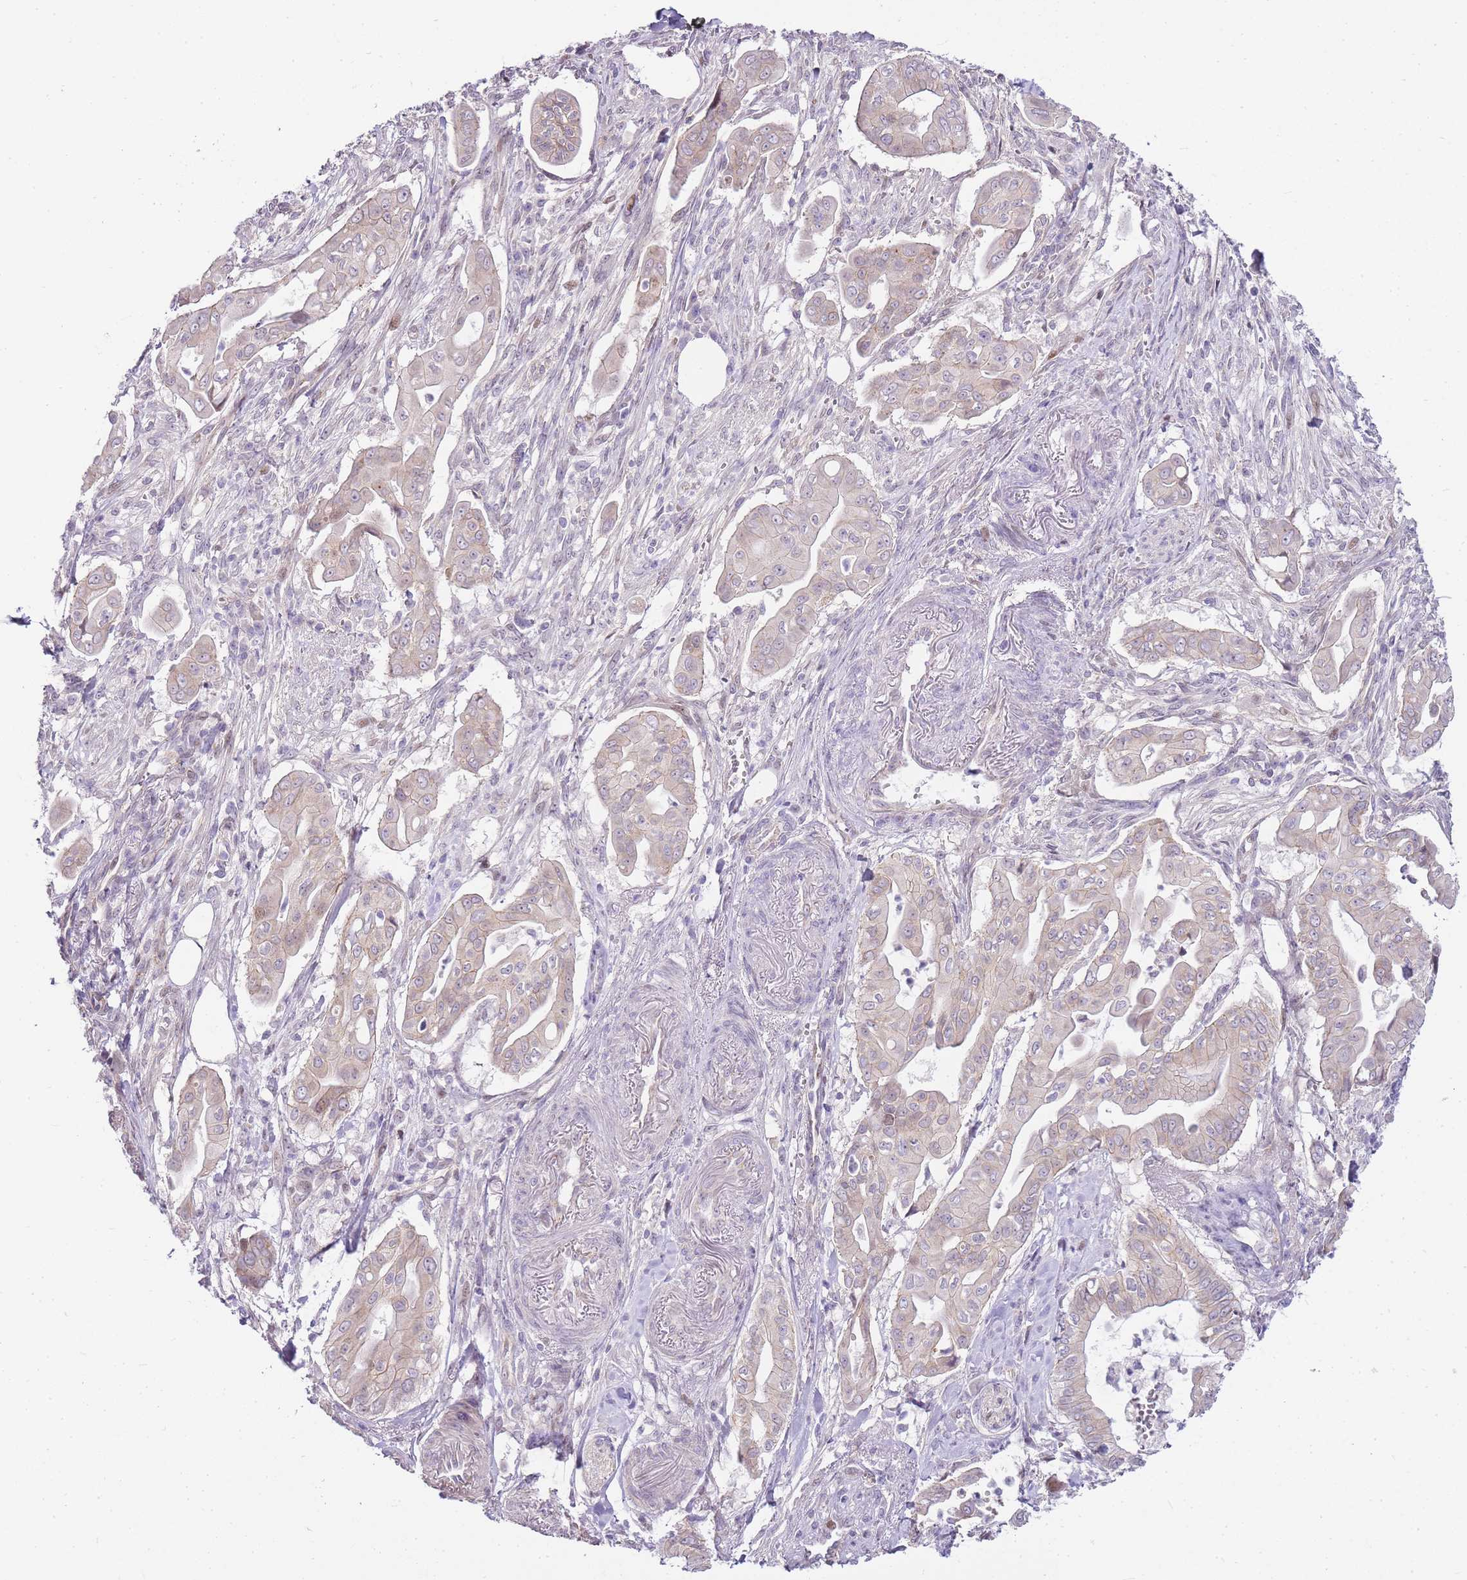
{"staining": {"intensity": "weak", "quantity": "25%-75%", "location": "cytoplasmic/membranous"}, "tissue": "pancreatic cancer", "cell_type": "Tumor cells", "image_type": "cancer", "snomed": [{"axis": "morphology", "description": "Adenocarcinoma, NOS"}, {"axis": "topography", "description": "Pancreas"}], "caption": "Immunohistochemical staining of pancreatic cancer (adenocarcinoma) demonstrates low levels of weak cytoplasmic/membranous expression in approximately 25%-75% of tumor cells.", "gene": "CLBA1", "patient": {"sex": "male", "age": 71}}